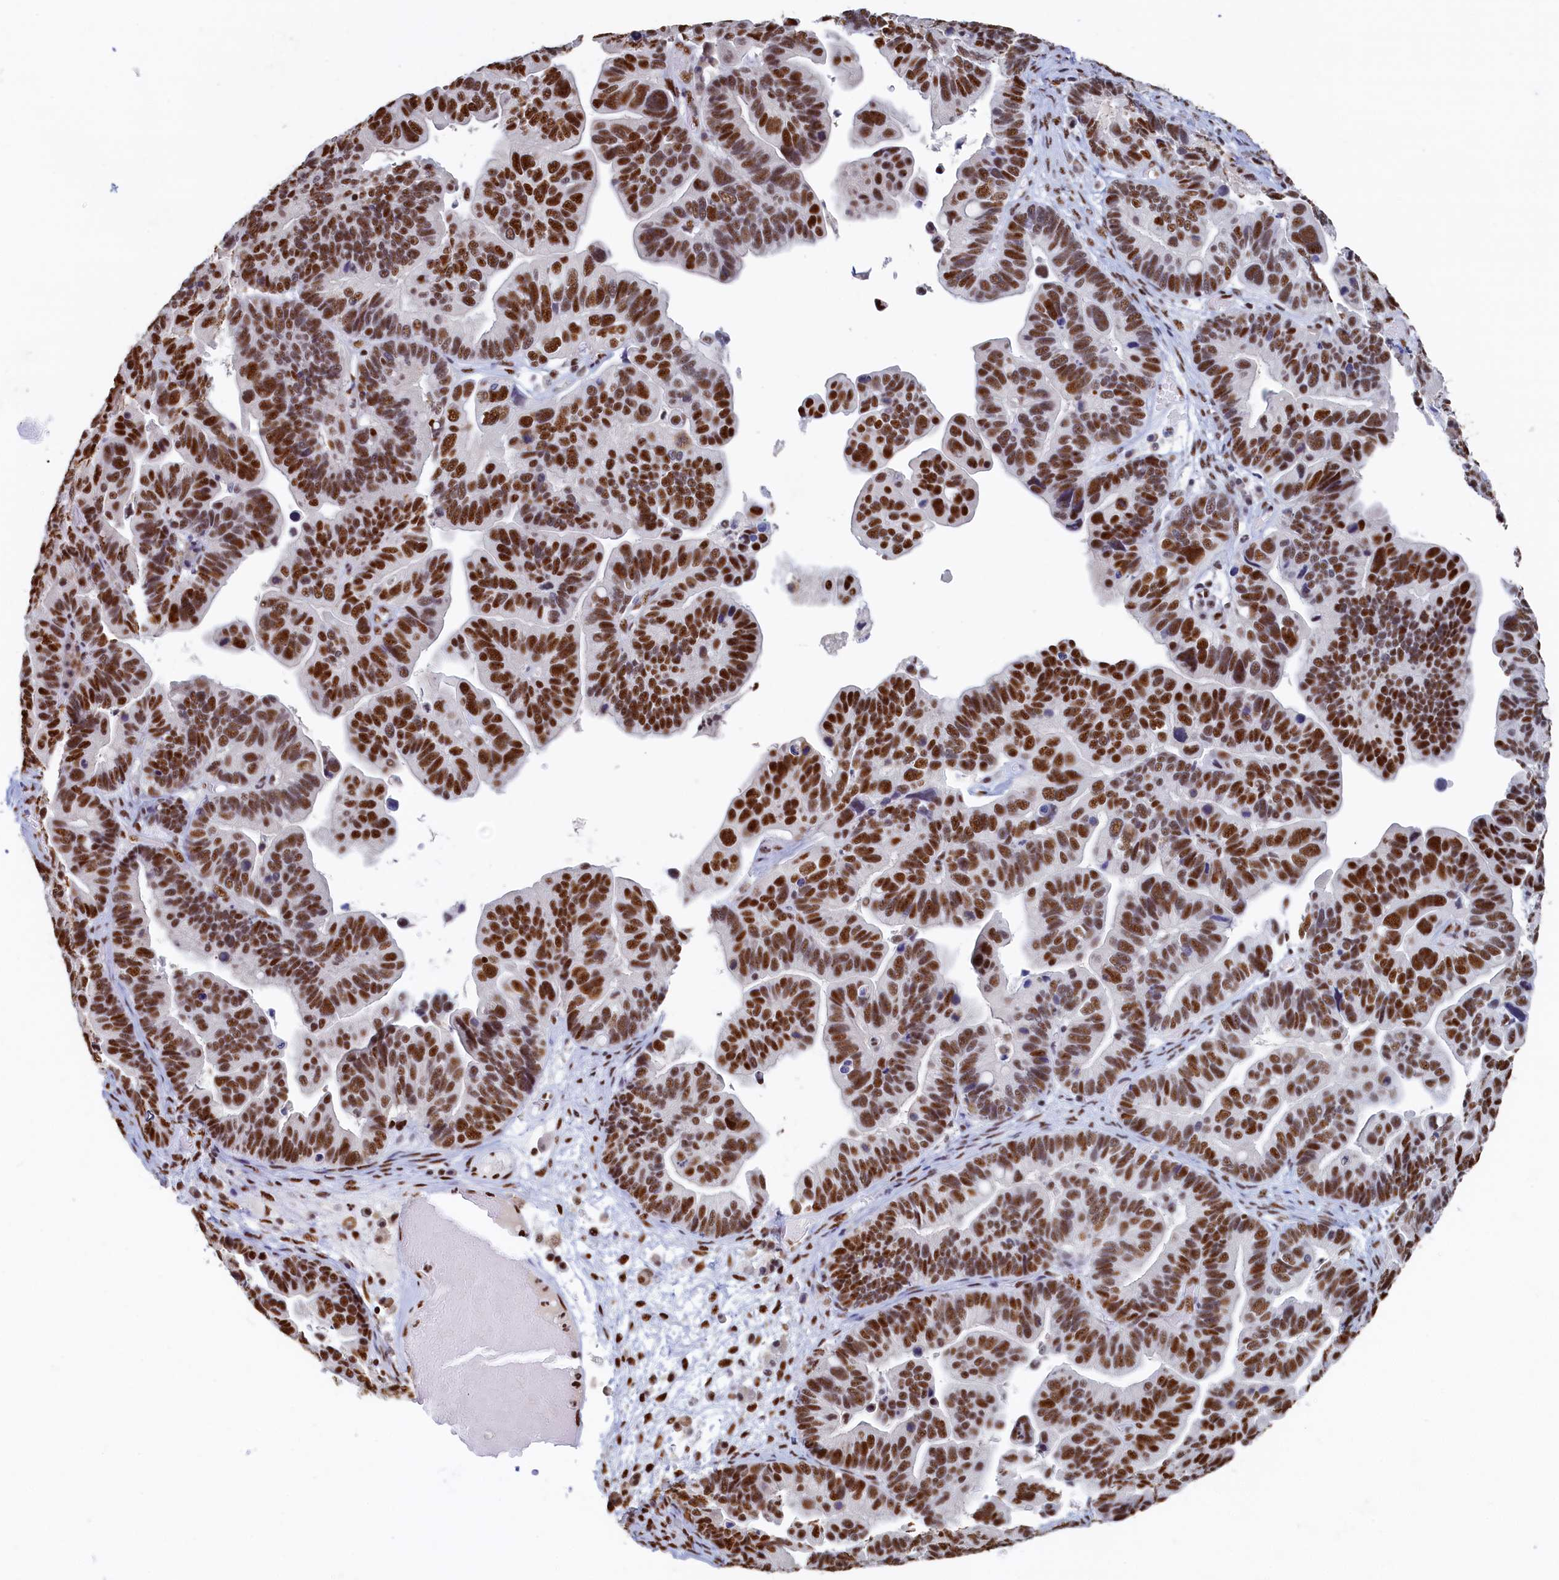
{"staining": {"intensity": "strong", "quantity": ">75%", "location": "nuclear"}, "tissue": "ovarian cancer", "cell_type": "Tumor cells", "image_type": "cancer", "snomed": [{"axis": "morphology", "description": "Cystadenocarcinoma, serous, NOS"}, {"axis": "topography", "description": "Ovary"}], "caption": "IHC histopathology image of neoplastic tissue: human serous cystadenocarcinoma (ovarian) stained using IHC exhibits high levels of strong protein expression localized specifically in the nuclear of tumor cells, appearing as a nuclear brown color.", "gene": "MOSPD3", "patient": {"sex": "female", "age": 56}}